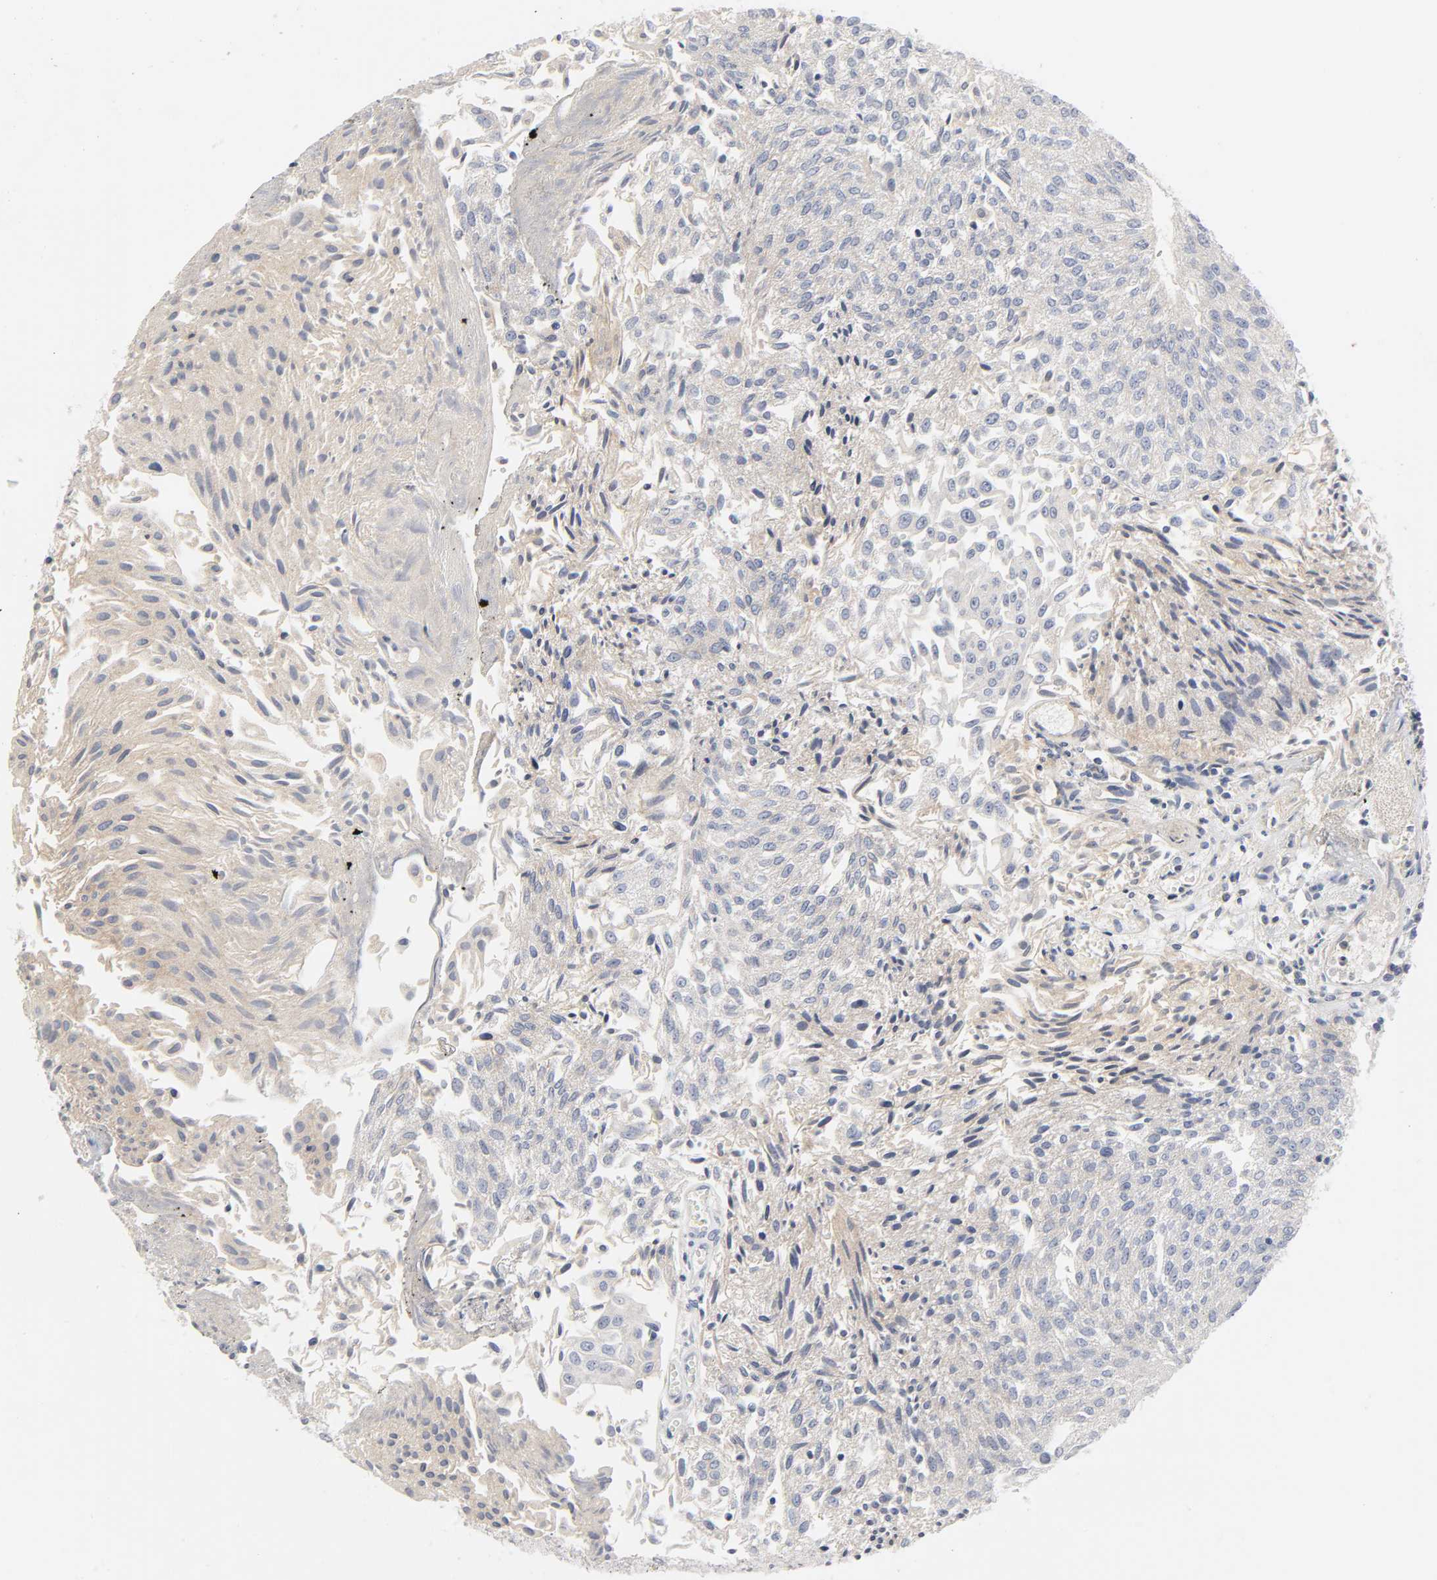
{"staining": {"intensity": "negative", "quantity": "none", "location": "none"}, "tissue": "urothelial cancer", "cell_type": "Tumor cells", "image_type": "cancer", "snomed": [{"axis": "morphology", "description": "Urothelial carcinoma, Low grade"}, {"axis": "topography", "description": "Urinary bladder"}], "caption": "Immunohistochemical staining of human low-grade urothelial carcinoma displays no significant expression in tumor cells. Brightfield microscopy of IHC stained with DAB (brown) and hematoxylin (blue), captured at high magnification.", "gene": "ROCK1", "patient": {"sex": "male", "age": 86}}